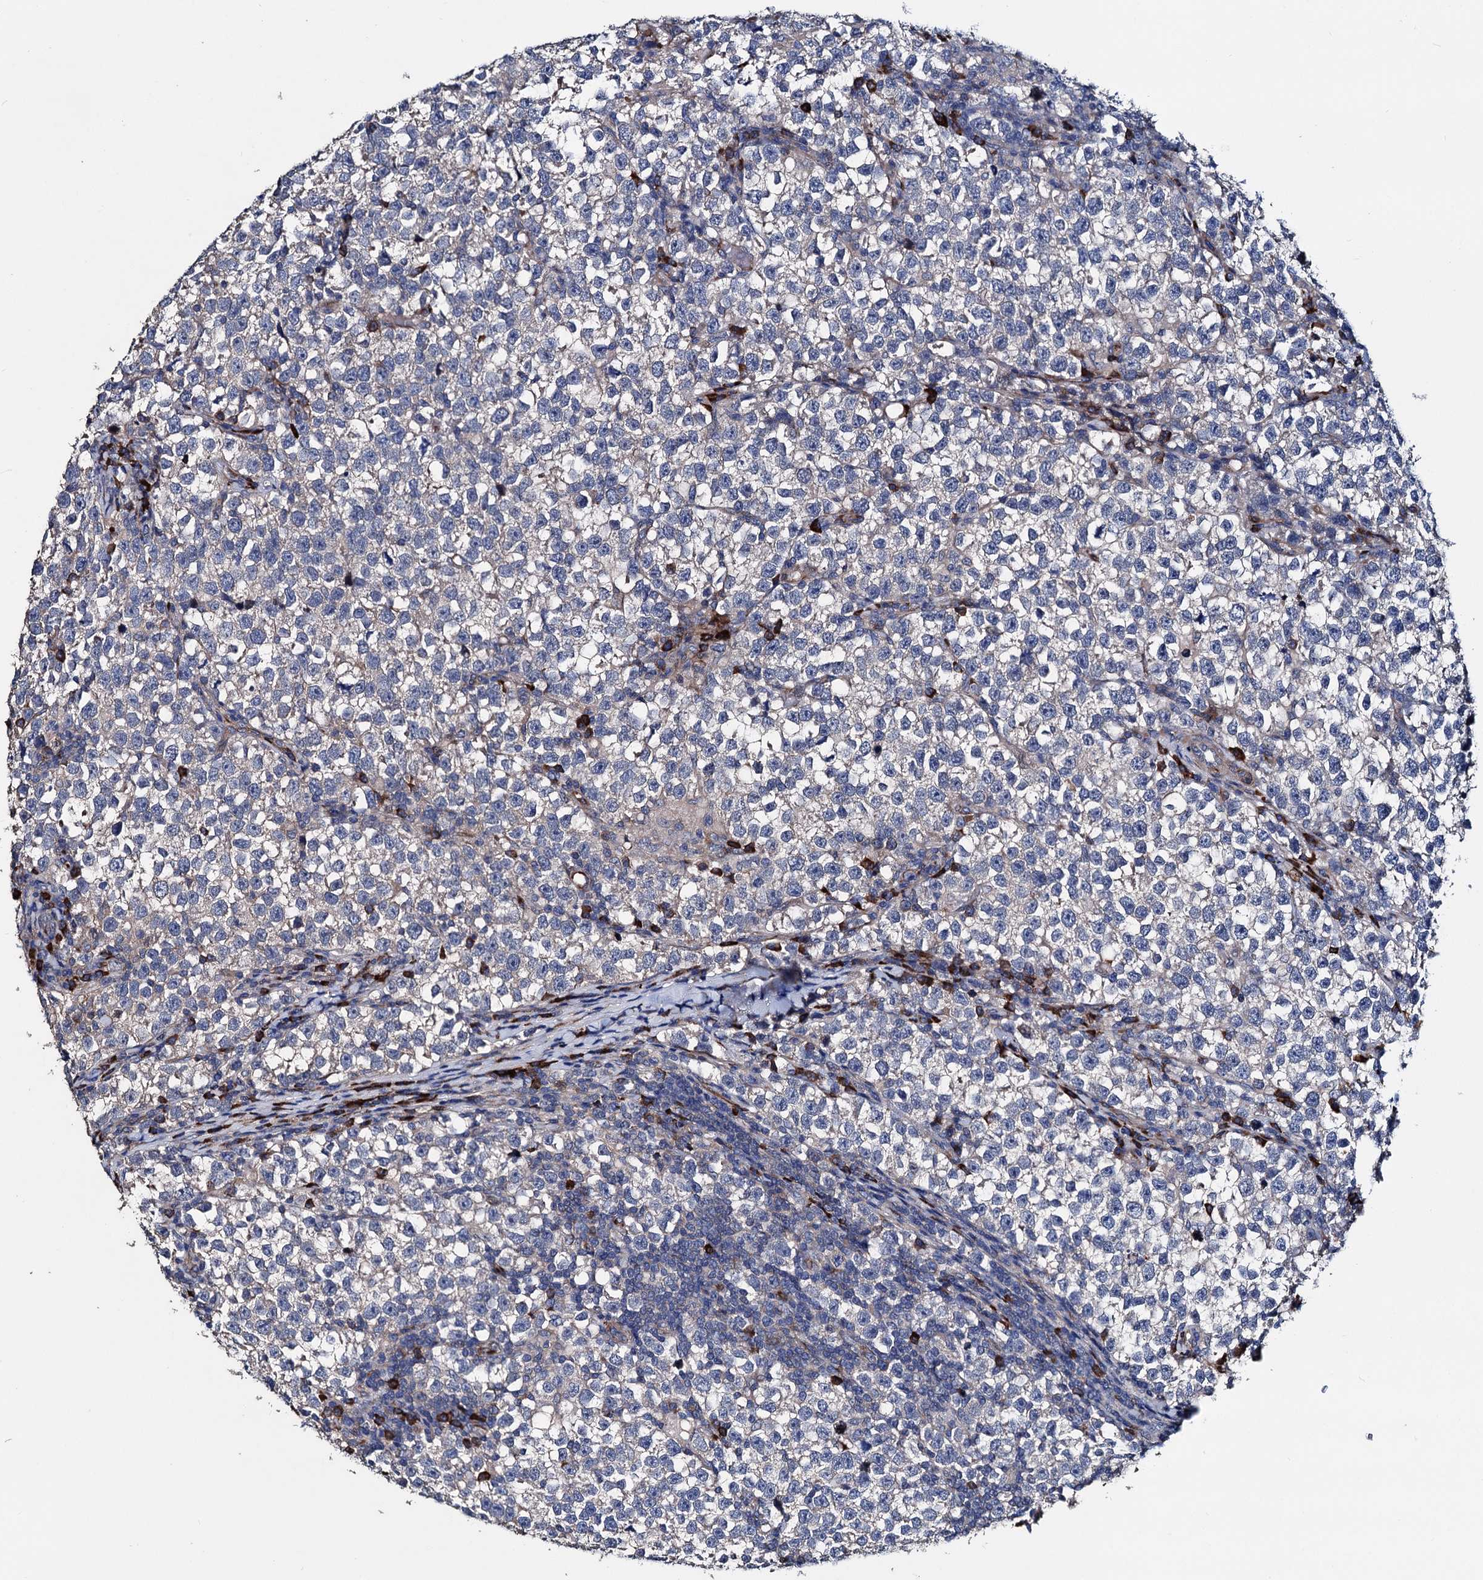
{"staining": {"intensity": "negative", "quantity": "none", "location": "none"}, "tissue": "testis cancer", "cell_type": "Tumor cells", "image_type": "cancer", "snomed": [{"axis": "morphology", "description": "Normal tissue, NOS"}, {"axis": "morphology", "description": "Seminoma, NOS"}, {"axis": "topography", "description": "Testis"}], "caption": "DAB (3,3'-diaminobenzidine) immunohistochemical staining of testis cancer (seminoma) demonstrates no significant expression in tumor cells.", "gene": "AKAP11", "patient": {"sex": "male", "age": 43}}